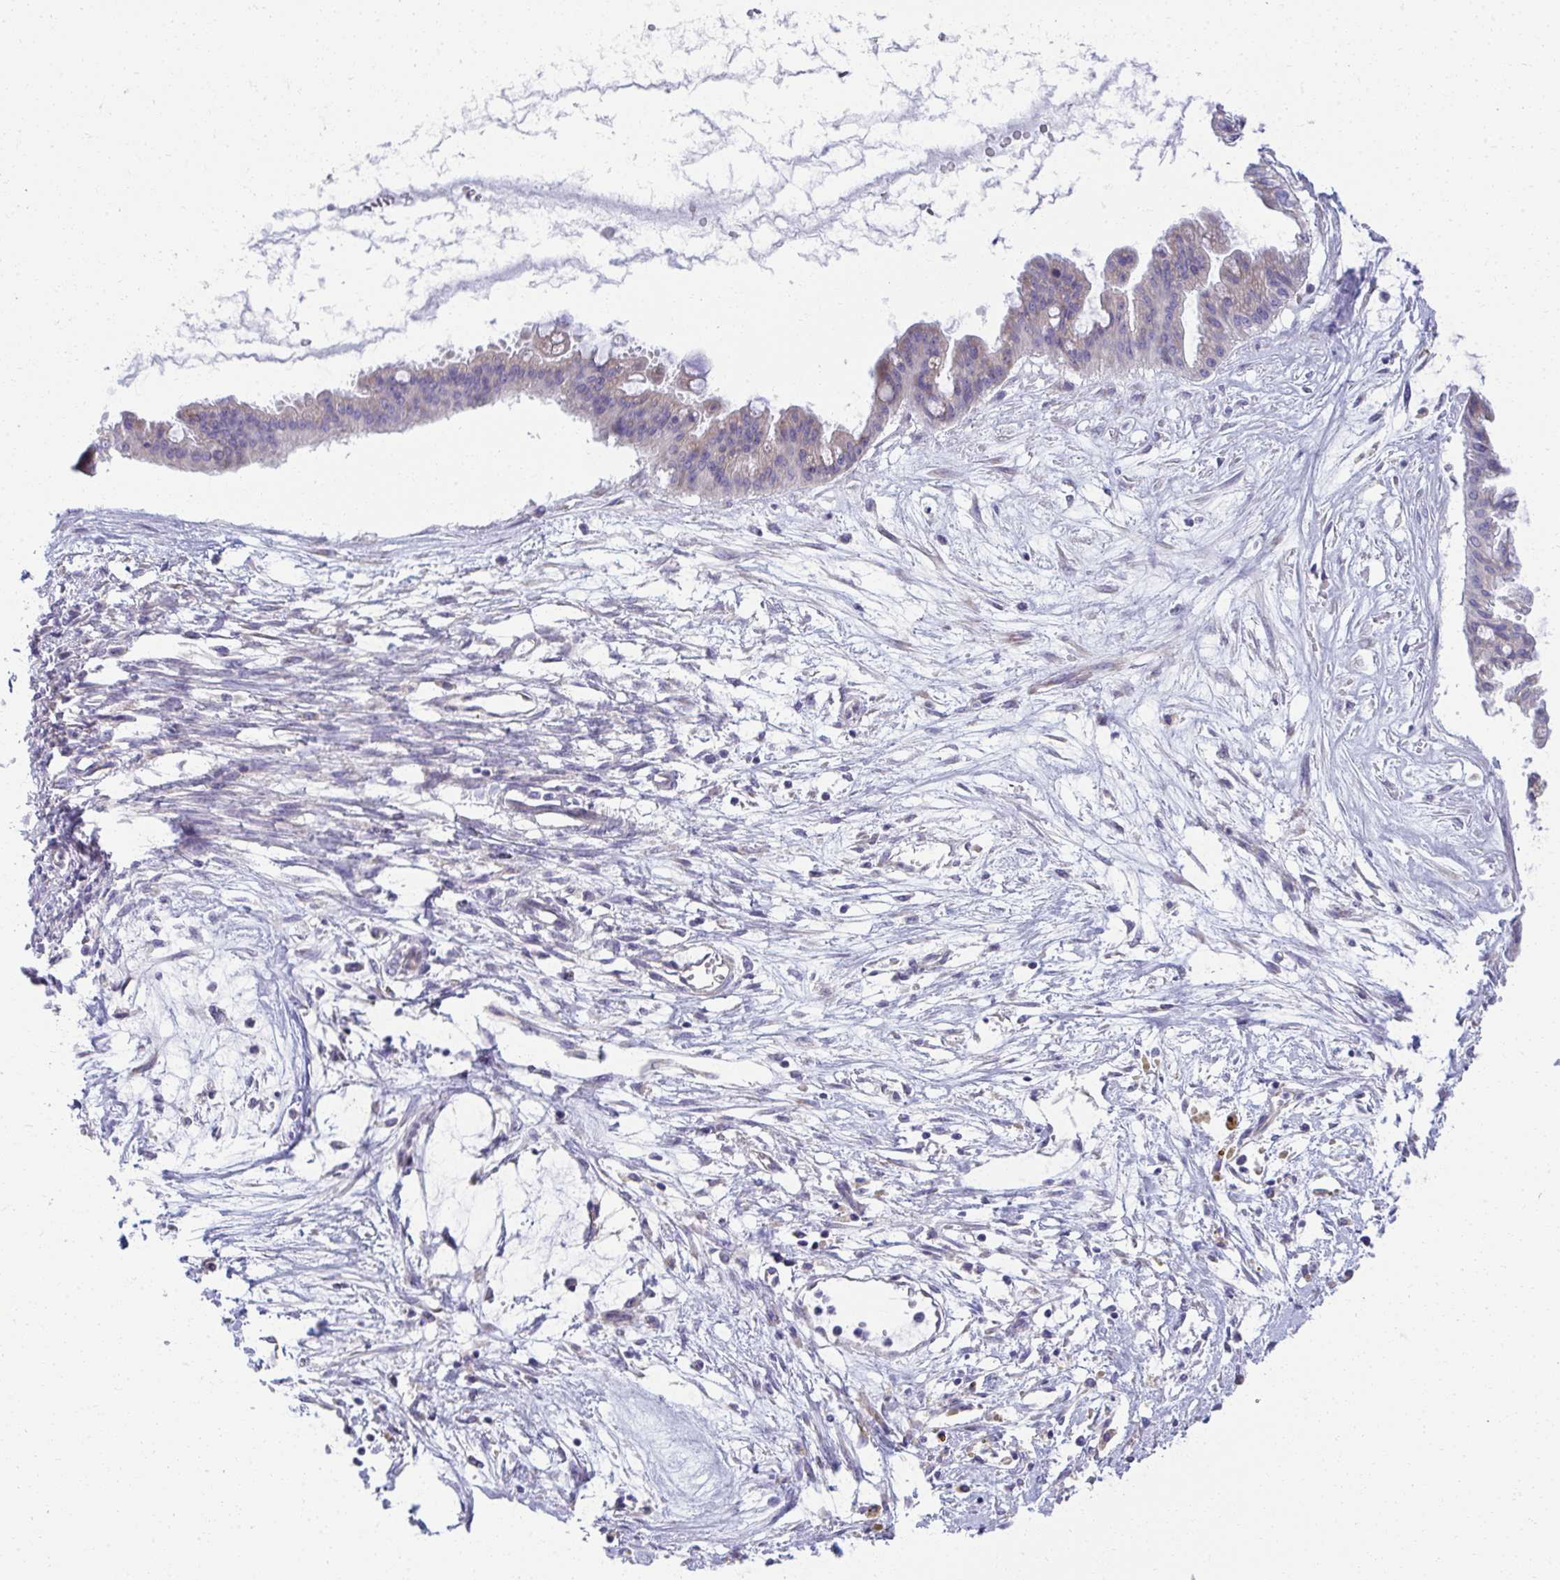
{"staining": {"intensity": "weak", "quantity": "<25%", "location": "cytoplasmic/membranous"}, "tissue": "ovarian cancer", "cell_type": "Tumor cells", "image_type": "cancer", "snomed": [{"axis": "morphology", "description": "Cystadenocarcinoma, mucinous, NOS"}, {"axis": "topography", "description": "Ovary"}], "caption": "IHC histopathology image of human ovarian cancer (mucinous cystadenocarcinoma) stained for a protein (brown), which displays no expression in tumor cells.", "gene": "FASLG", "patient": {"sex": "female", "age": 73}}